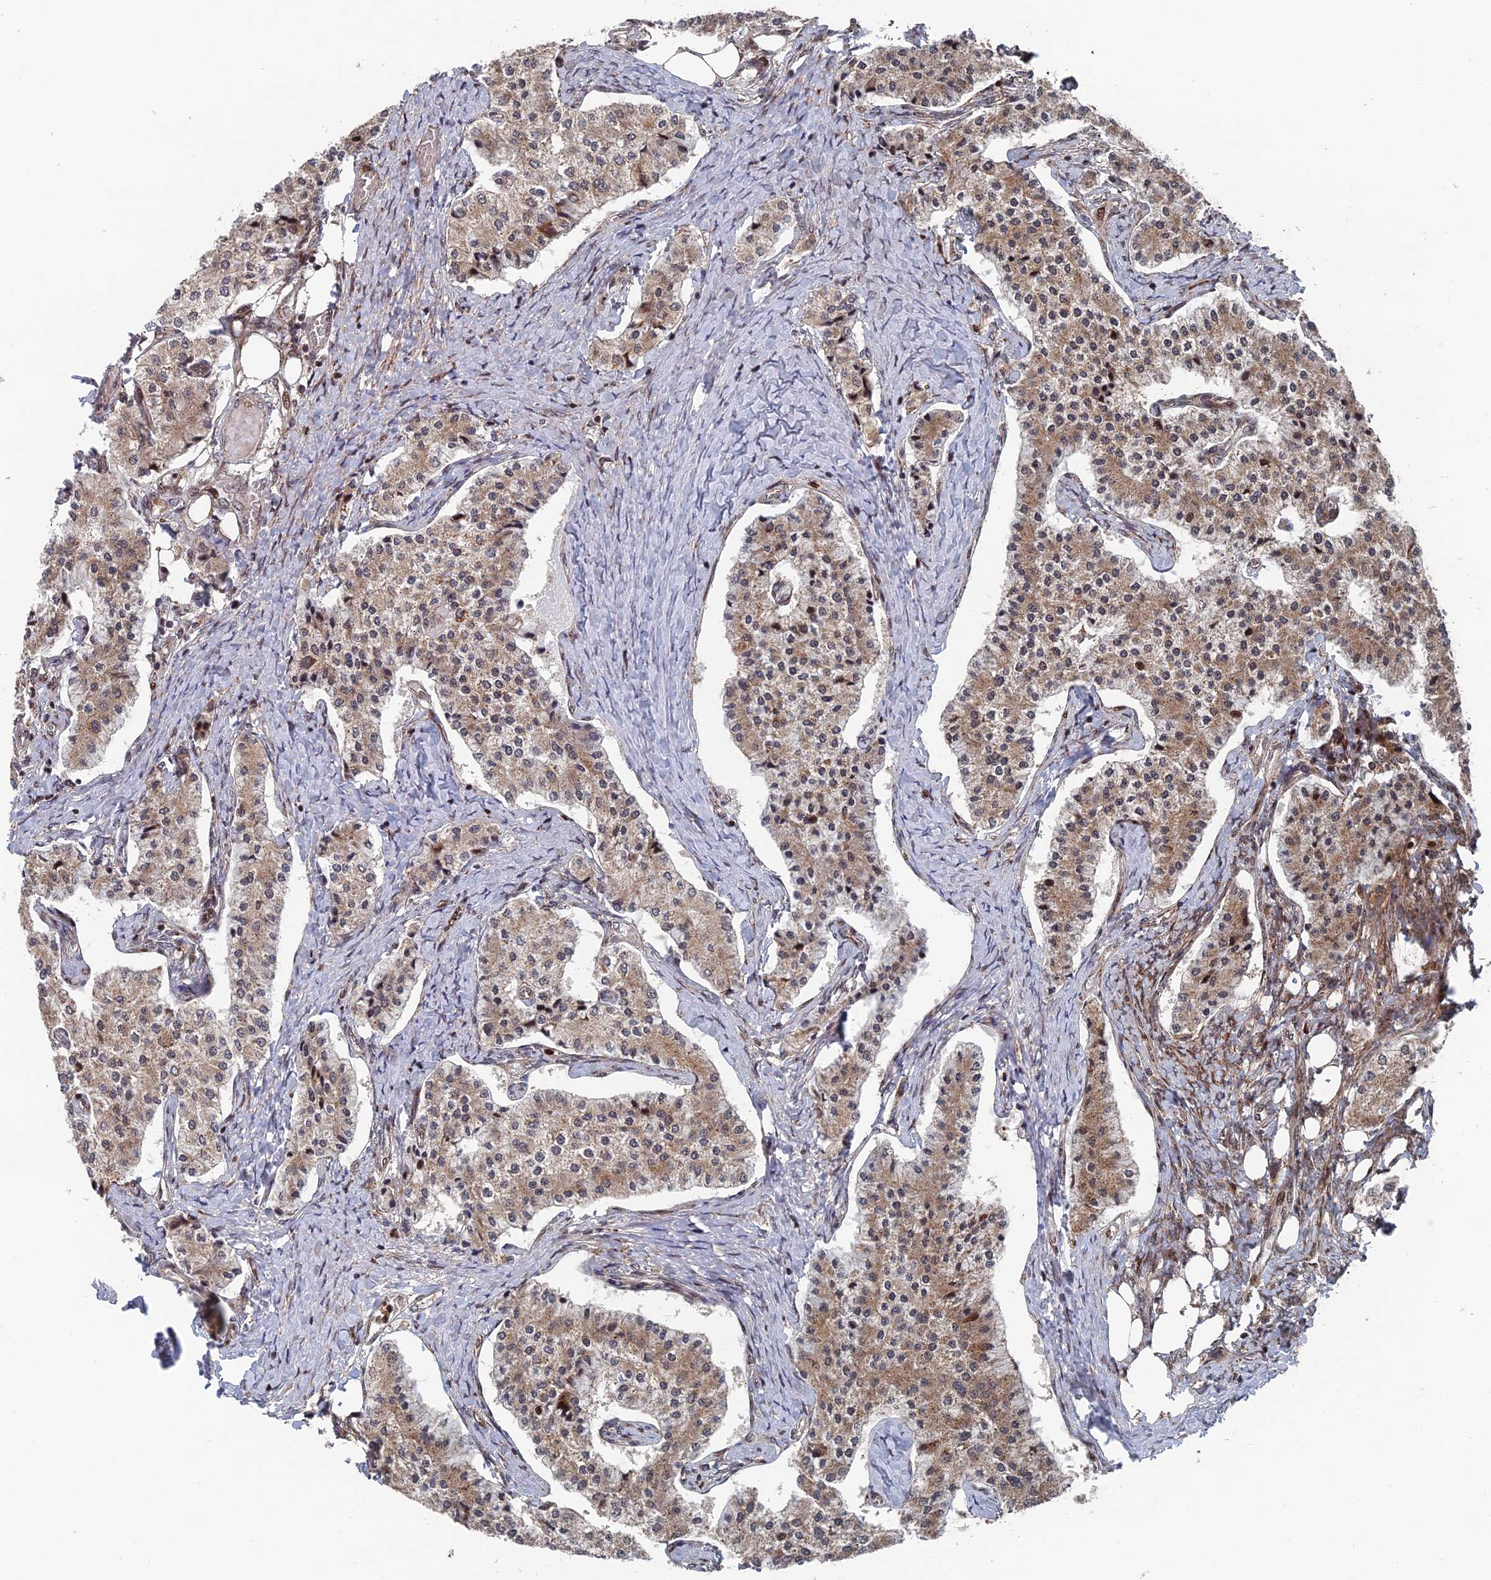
{"staining": {"intensity": "moderate", "quantity": "25%-75%", "location": "cytoplasmic/membranous,nuclear"}, "tissue": "carcinoid", "cell_type": "Tumor cells", "image_type": "cancer", "snomed": [{"axis": "morphology", "description": "Carcinoid, malignant, NOS"}, {"axis": "topography", "description": "Colon"}], "caption": "Immunohistochemical staining of human malignant carcinoid exhibits medium levels of moderate cytoplasmic/membranous and nuclear expression in about 25%-75% of tumor cells.", "gene": "GTF2IRD1", "patient": {"sex": "female", "age": 52}}